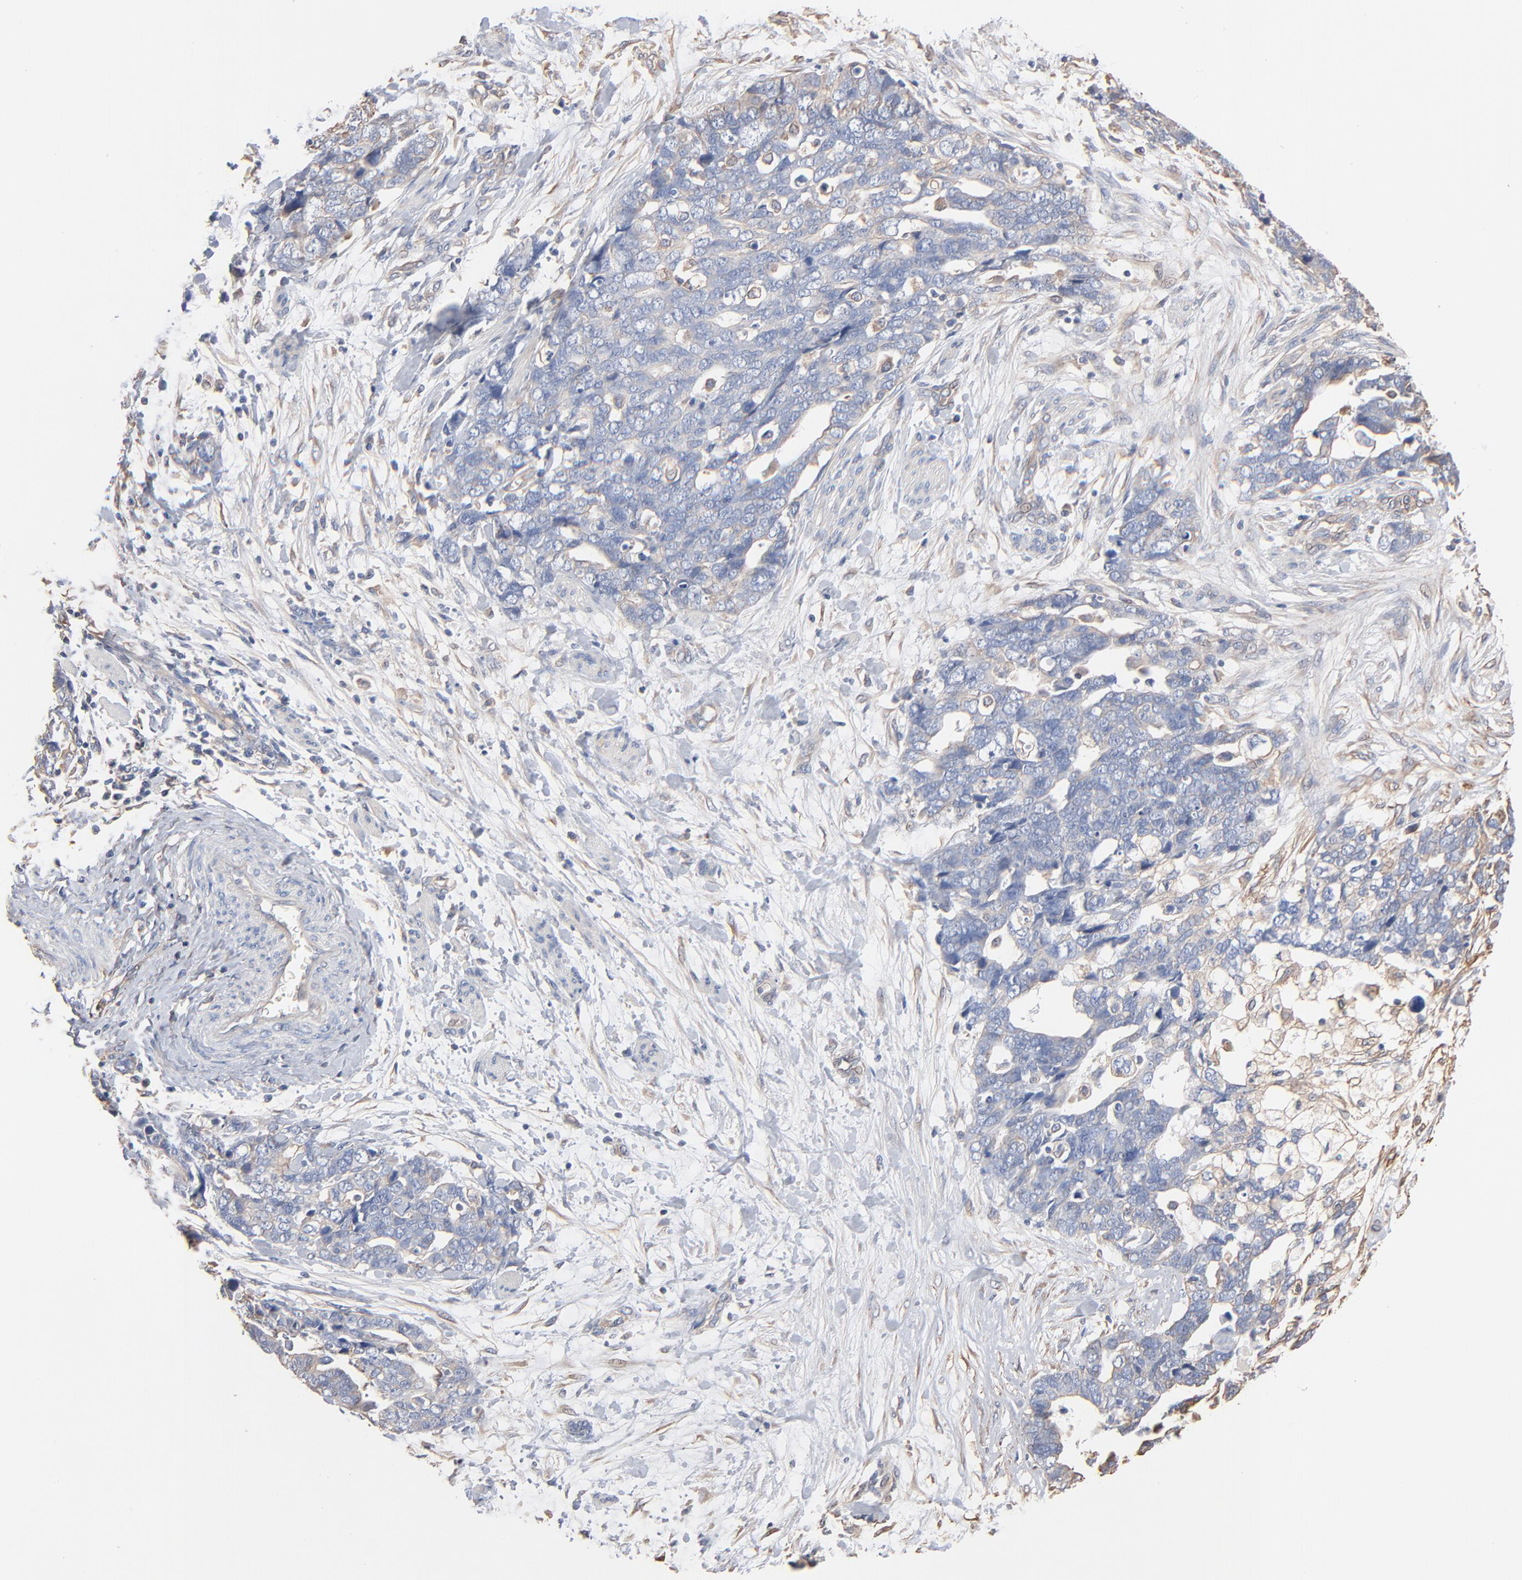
{"staining": {"intensity": "negative", "quantity": "none", "location": "none"}, "tissue": "ovarian cancer", "cell_type": "Tumor cells", "image_type": "cancer", "snomed": [{"axis": "morphology", "description": "Normal tissue, NOS"}, {"axis": "morphology", "description": "Cystadenocarcinoma, serous, NOS"}, {"axis": "topography", "description": "Fallopian tube"}, {"axis": "topography", "description": "Ovary"}], "caption": "This is an immunohistochemistry (IHC) histopathology image of human ovarian cancer (serous cystadenocarcinoma). There is no positivity in tumor cells.", "gene": "ABCD4", "patient": {"sex": "female", "age": 56}}